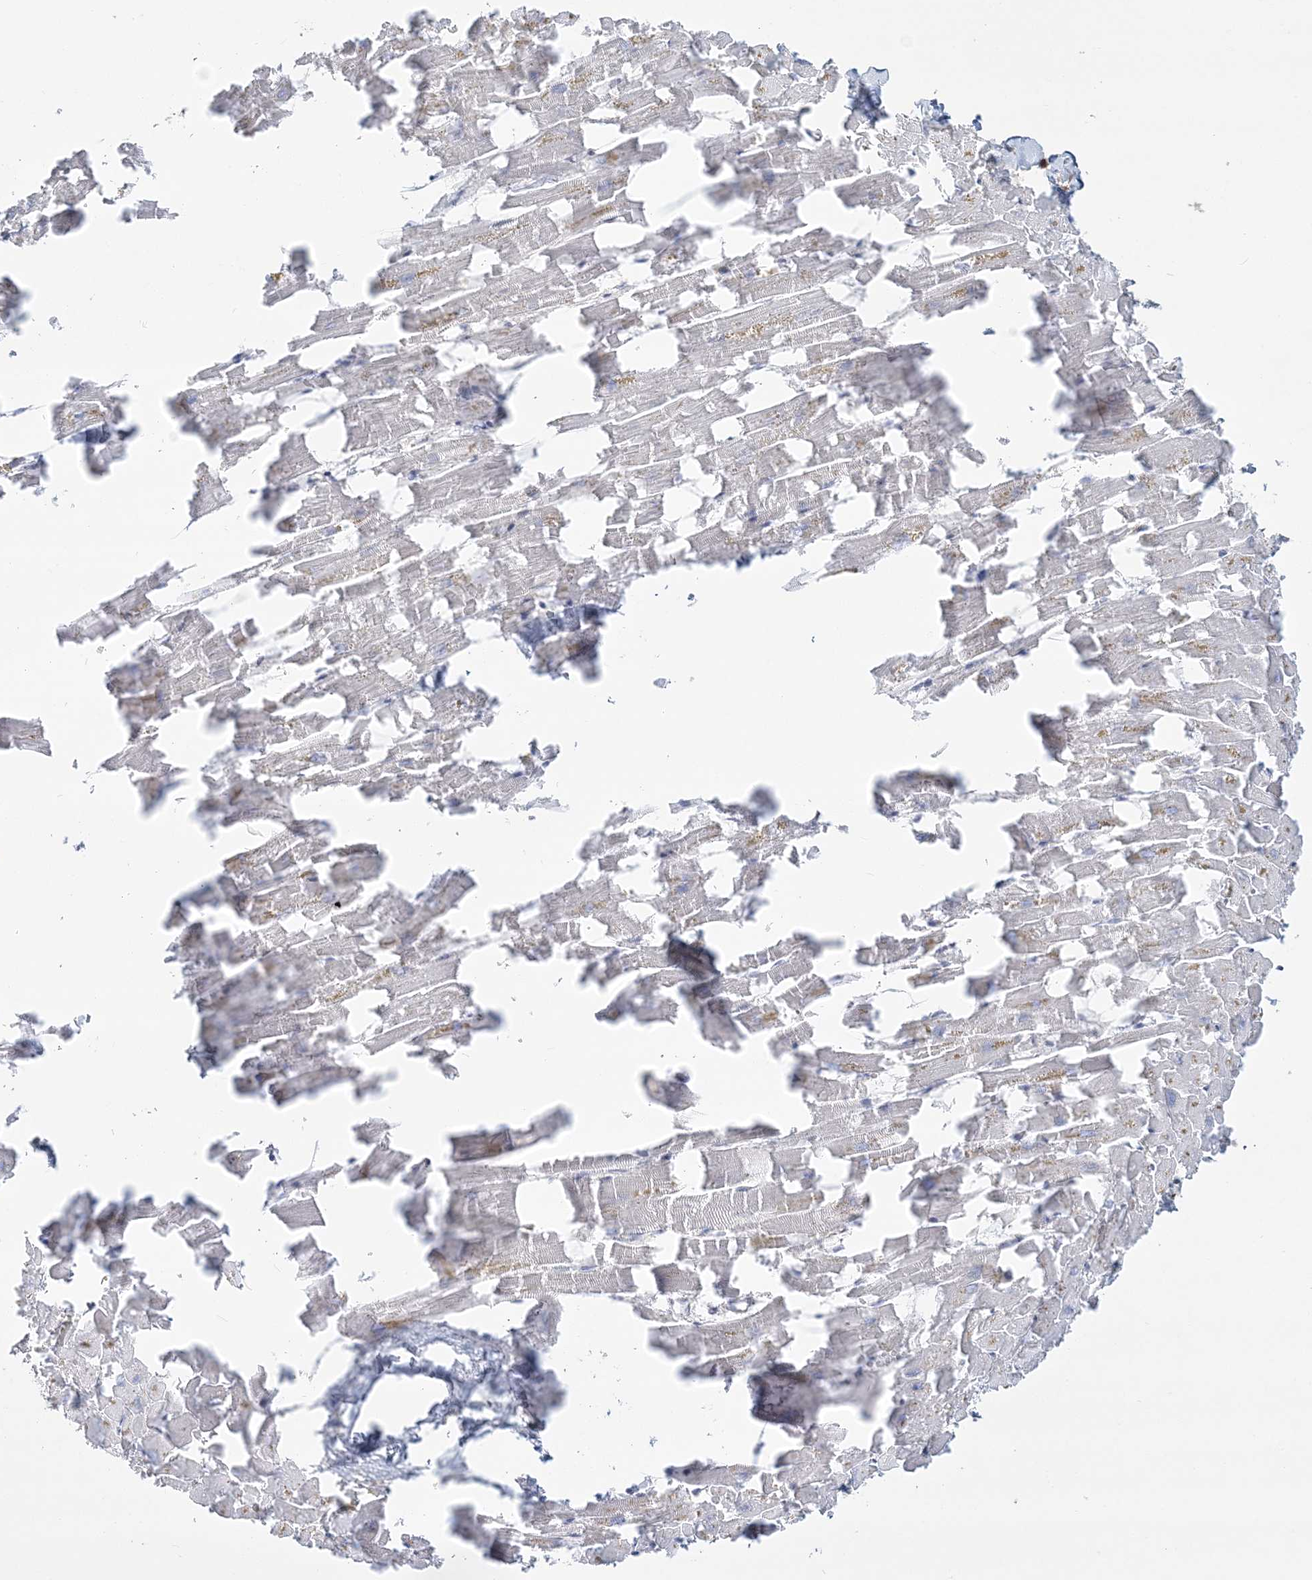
{"staining": {"intensity": "negative", "quantity": "none", "location": "none"}, "tissue": "heart muscle", "cell_type": "Cardiomyocytes", "image_type": "normal", "snomed": [{"axis": "morphology", "description": "Normal tissue, NOS"}, {"axis": "topography", "description": "Heart"}], "caption": "An immunohistochemistry (IHC) histopathology image of unremarkable heart muscle is shown. There is no staining in cardiomyocytes of heart muscle. (Stains: DAB immunohistochemistry with hematoxylin counter stain, Microscopy: brightfield microscopy at high magnification).", "gene": "ANKS1A", "patient": {"sex": "female", "age": 64}}